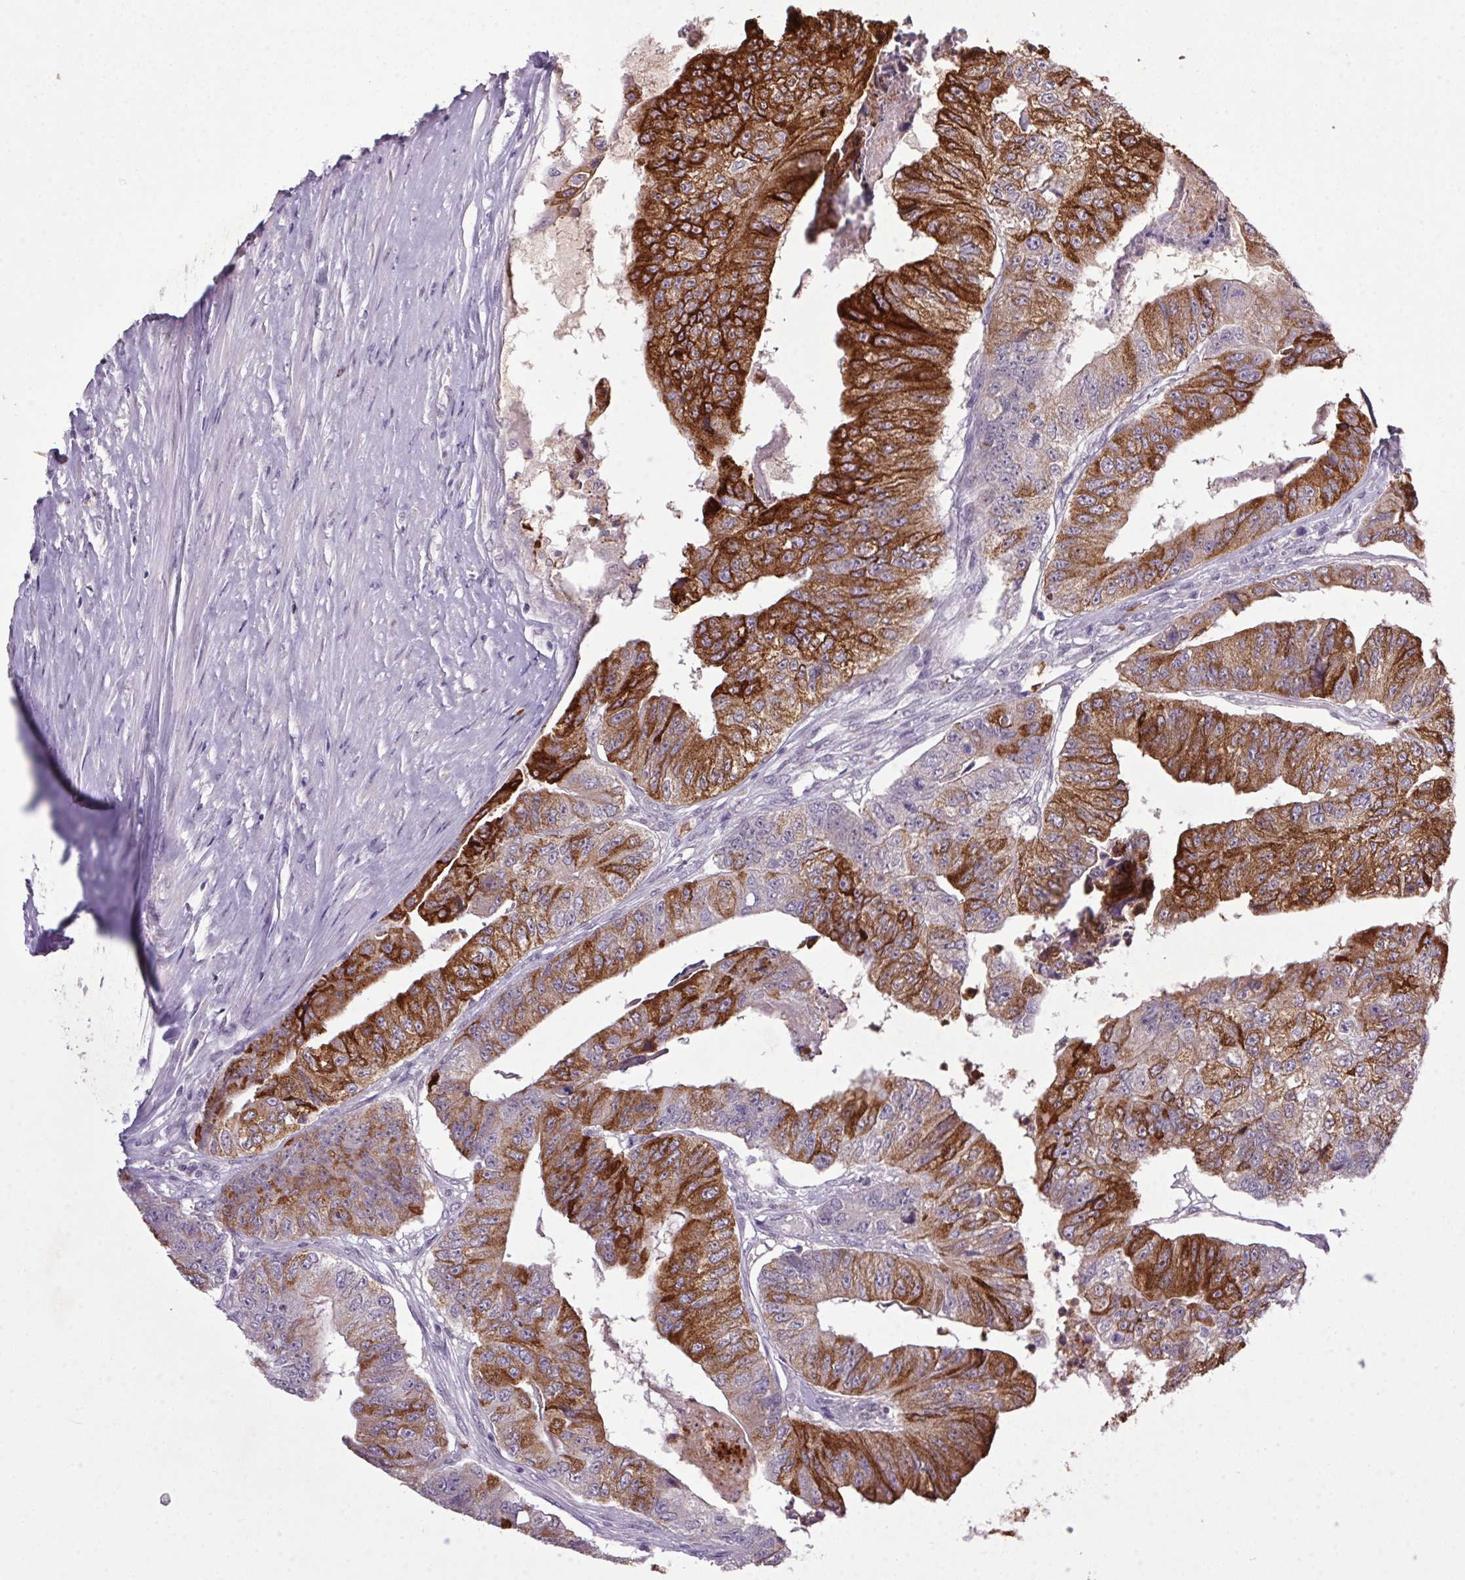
{"staining": {"intensity": "strong", "quantity": "25%-75%", "location": "cytoplasmic/membranous"}, "tissue": "colorectal cancer", "cell_type": "Tumor cells", "image_type": "cancer", "snomed": [{"axis": "morphology", "description": "Adenocarcinoma, NOS"}, {"axis": "topography", "description": "Colon"}], "caption": "Colorectal cancer (adenocarcinoma) was stained to show a protein in brown. There is high levels of strong cytoplasmic/membranous positivity in approximately 25%-75% of tumor cells.", "gene": "TRDN", "patient": {"sex": "female", "age": 67}}